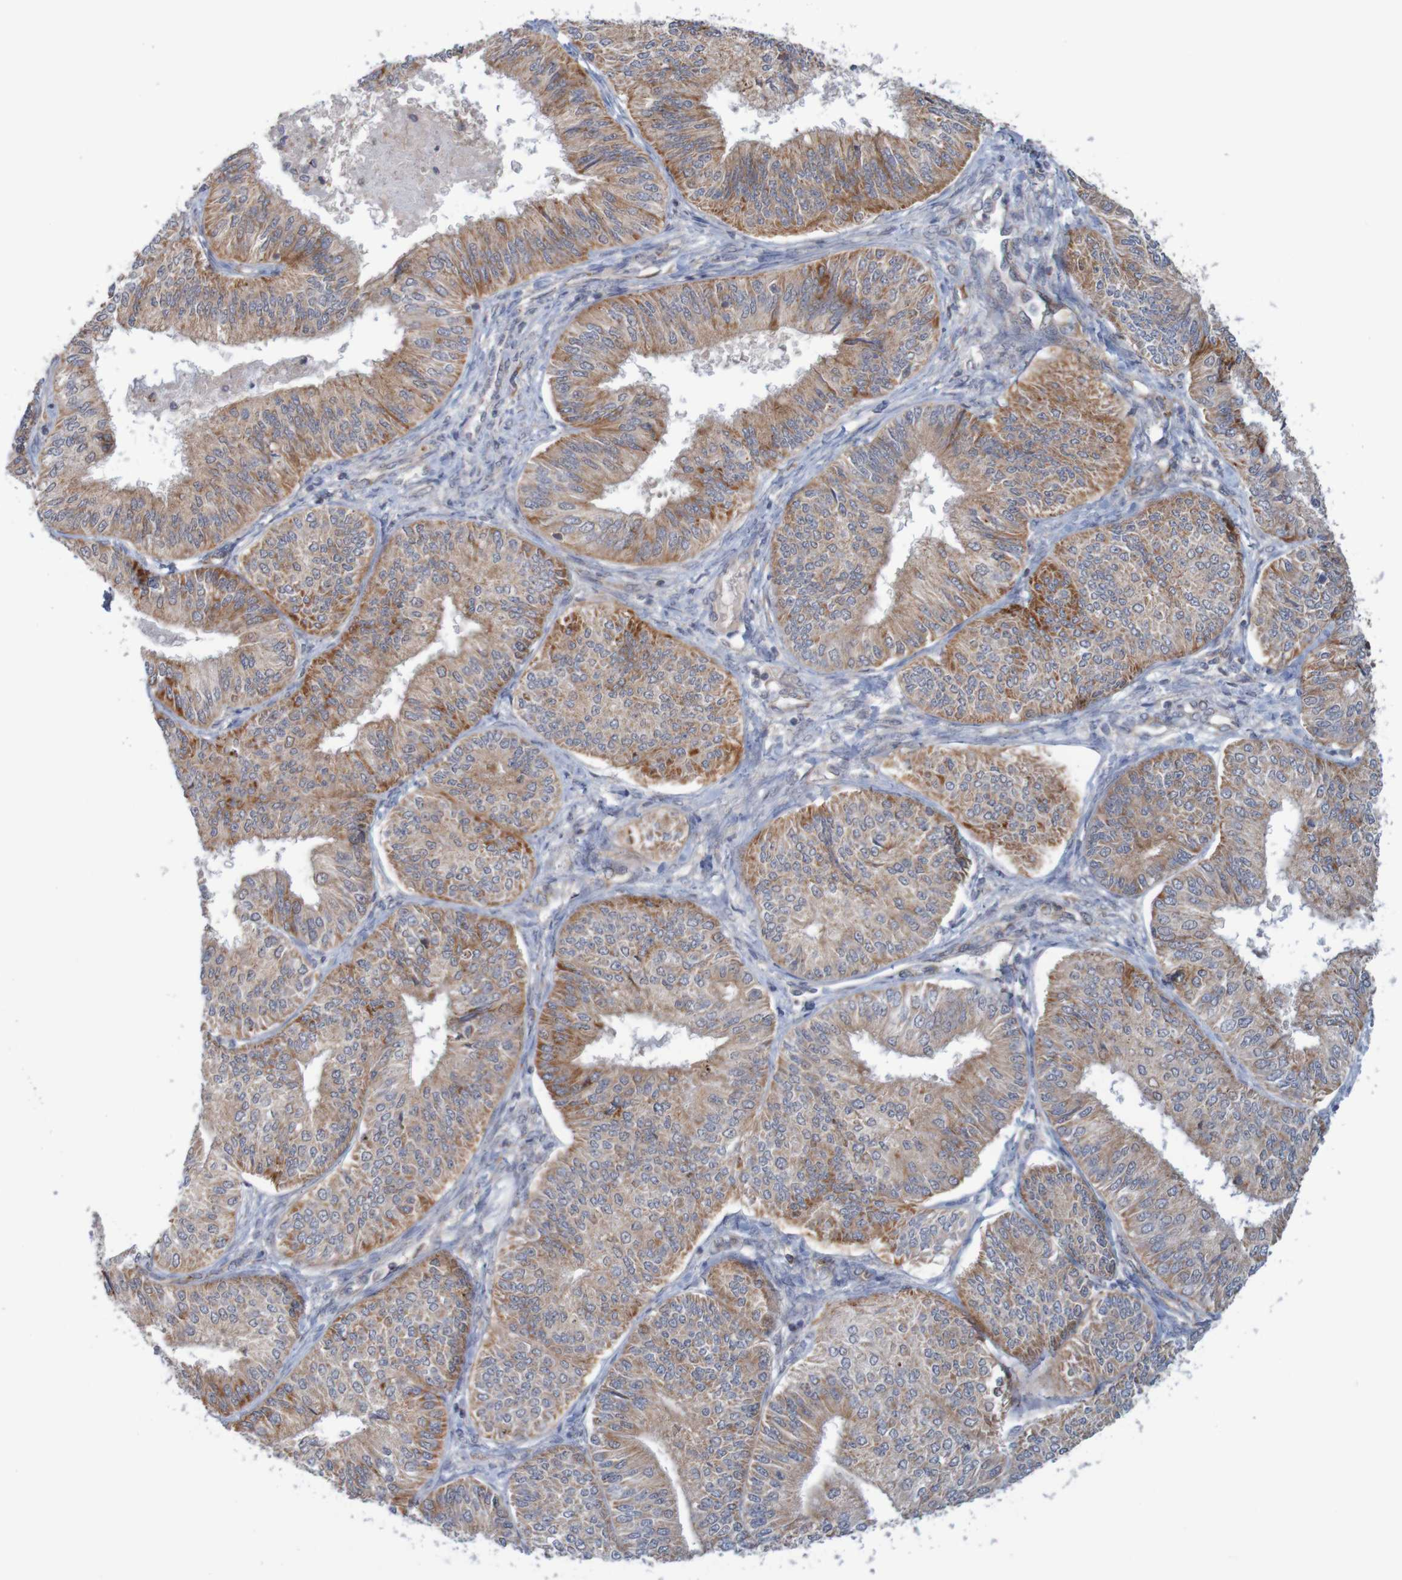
{"staining": {"intensity": "moderate", "quantity": ">75%", "location": "cytoplasmic/membranous"}, "tissue": "endometrial cancer", "cell_type": "Tumor cells", "image_type": "cancer", "snomed": [{"axis": "morphology", "description": "Adenocarcinoma, NOS"}, {"axis": "topography", "description": "Endometrium"}], "caption": "Protein staining of endometrial cancer tissue exhibits moderate cytoplasmic/membranous staining in about >75% of tumor cells.", "gene": "NAV2", "patient": {"sex": "female", "age": 58}}